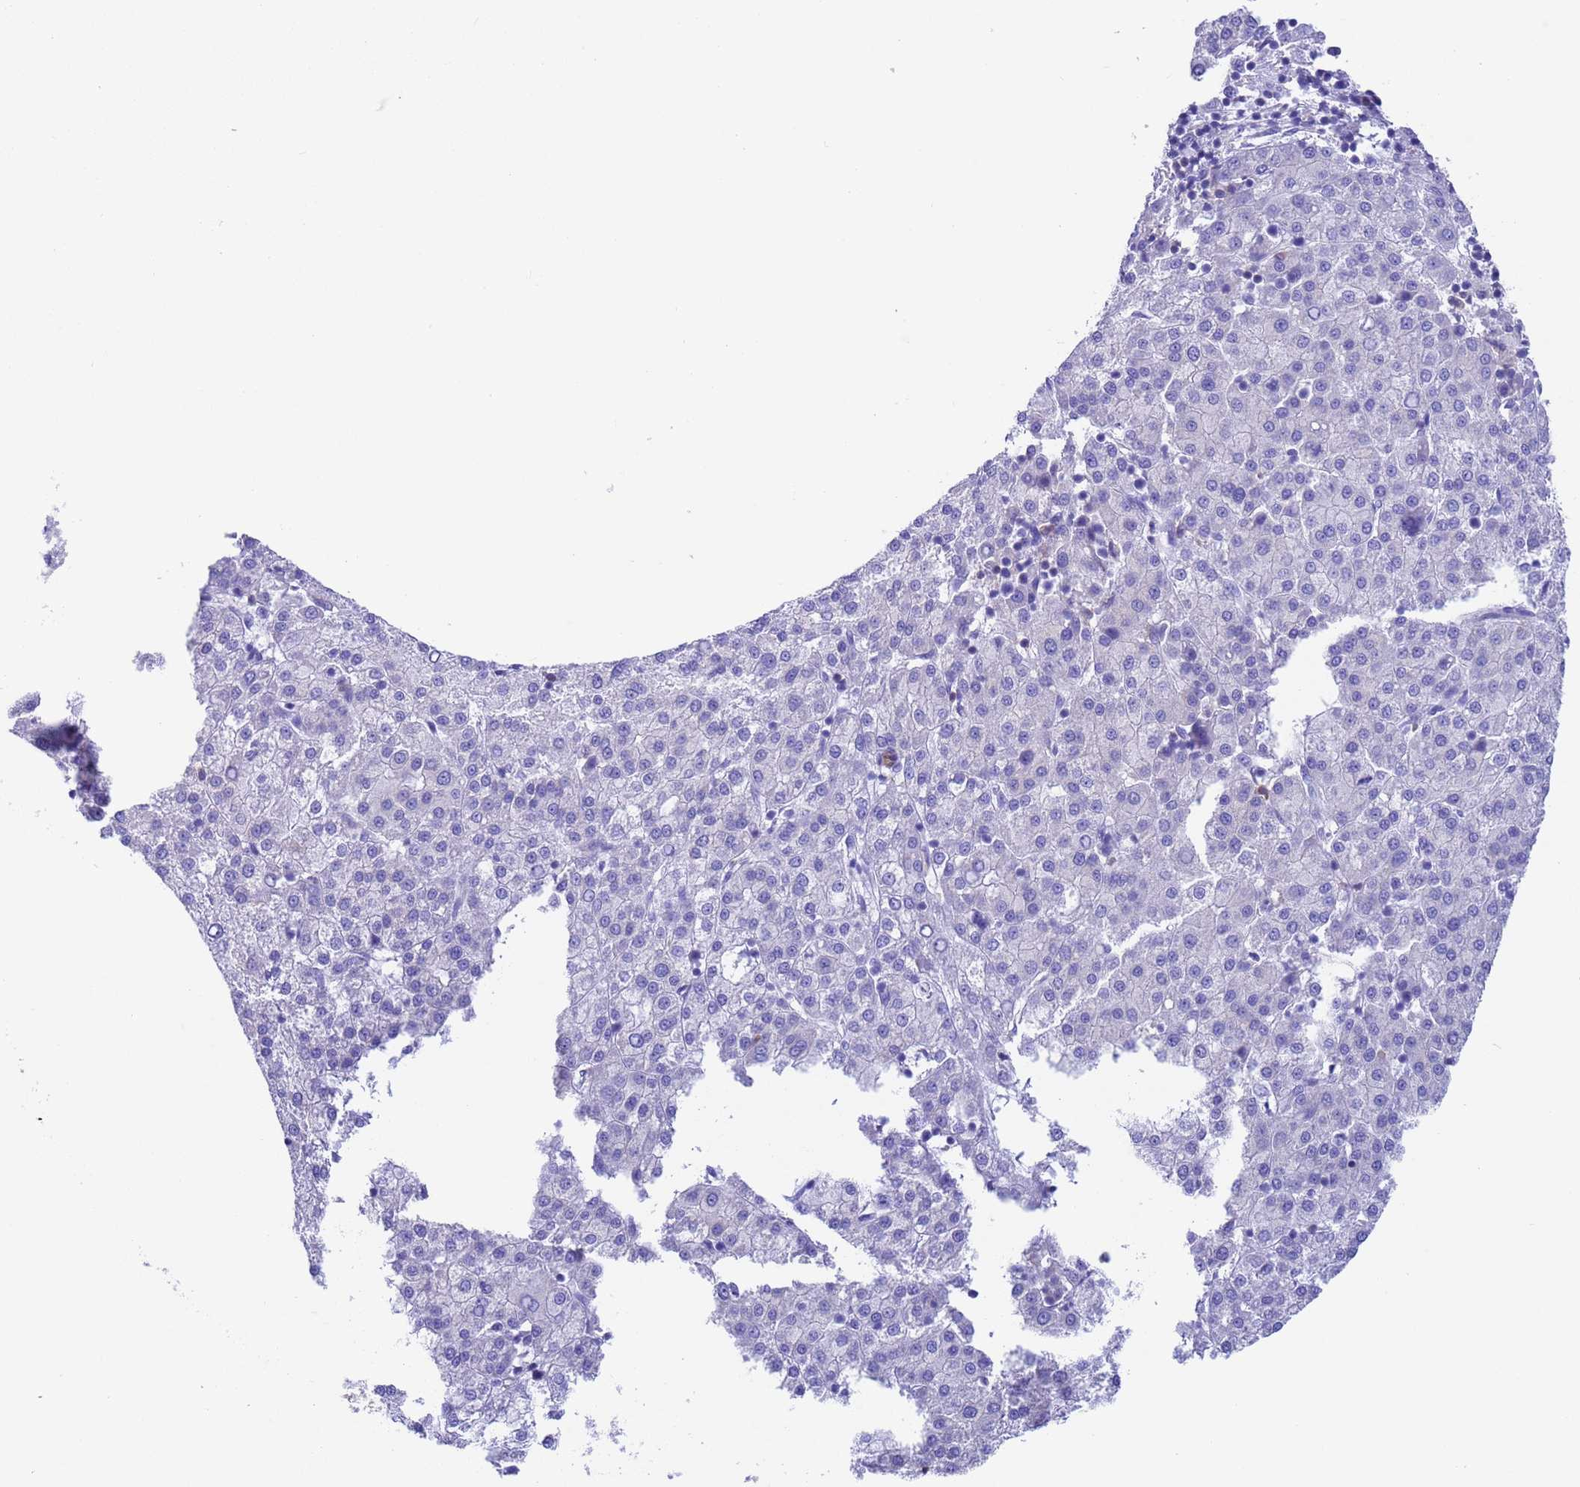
{"staining": {"intensity": "negative", "quantity": "none", "location": "none"}, "tissue": "liver cancer", "cell_type": "Tumor cells", "image_type": "cancer", "snomed": [{"axis": "morphology", "description": "Carcinoma, Hepatocellular, NOS"}, {"axis": "topography", "description": "Liver"}], "caption": "A micrograph of human hepatocellular carcinoma (liver) is negative for staining in tumor cells. (DAB IHC visualized using brightfield microscopy, high magnification).", "gene": "C6orf47", "patient": {"sex": "female", "age": 58}}